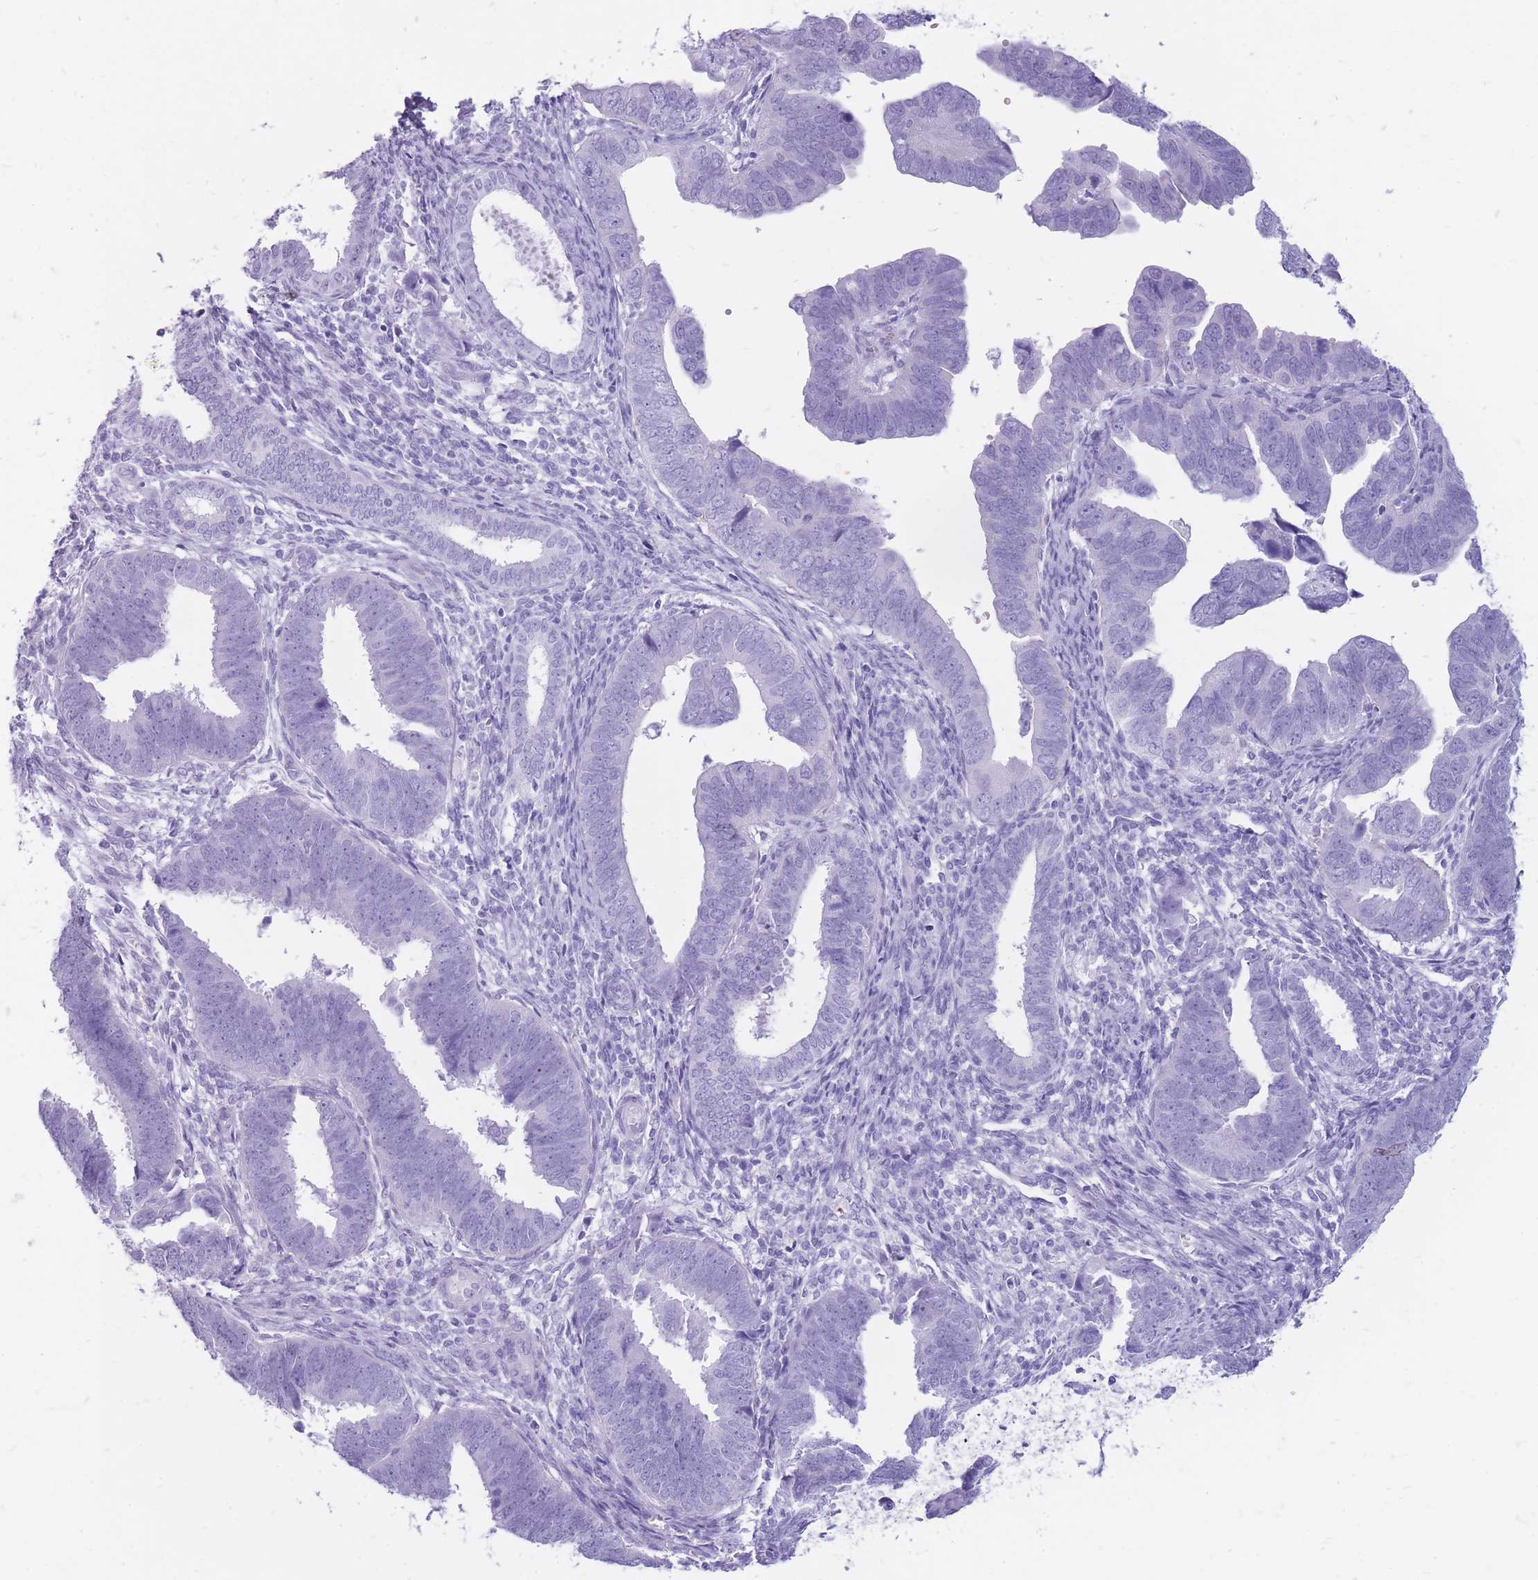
{"staining": {"intensity": "negative", "quantity": "none", "location": "none"}, "tissue": "endometrial cancer", "cell_type": "Tumor cells", "image_type": "cancer", "snomed": [{"axis": "morphology", "description": "Adenocarcinoma, NOS"}, {"axis": "topography", "description": "Endometrium"}], "caption": "IHC photomicrograph of human endometrial adenocarcinoma stained for a protein (brown), which displays no expression in tumor cells.", "gene": "CYP21A2", "patient": {"sex": "female", "age": 75}}